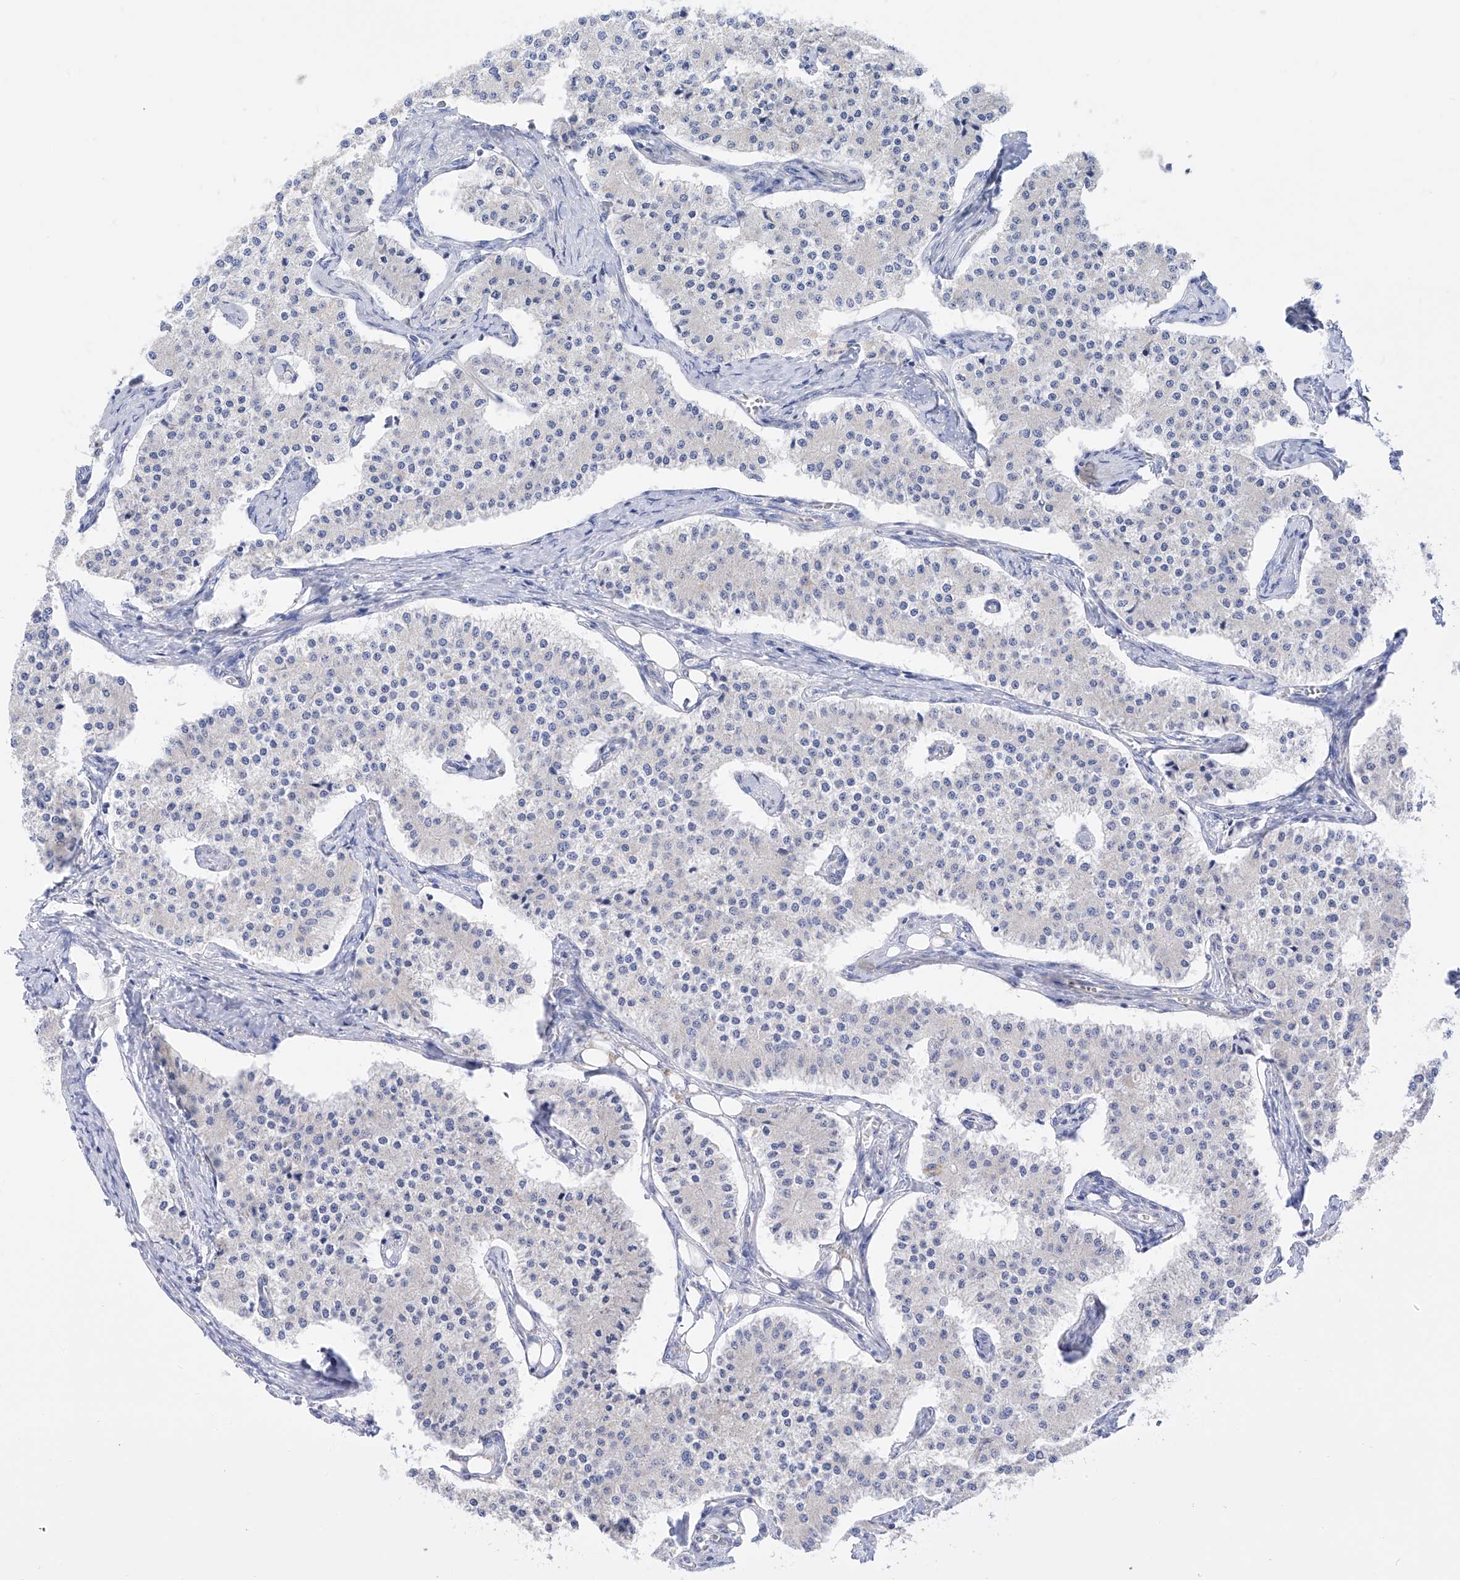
{"staining": {"intensity": "negative", "quantity": "none", "location": "none"}, "tissue": "carcinoid", "cell_type": "Tumor cells", "image_type": "cancer", "snomed": [{"axis": "morphology", "description": "Carcinoid, malignant, NOS"}, {"axis": "topography", "description": "Colon"}], "caption": "Immunohistochemical staining of carcinoid (malignant) reveals no significant expression in tumor cells.", "gene": "FLG", "patient": {"sex": "female", "age": 52}}